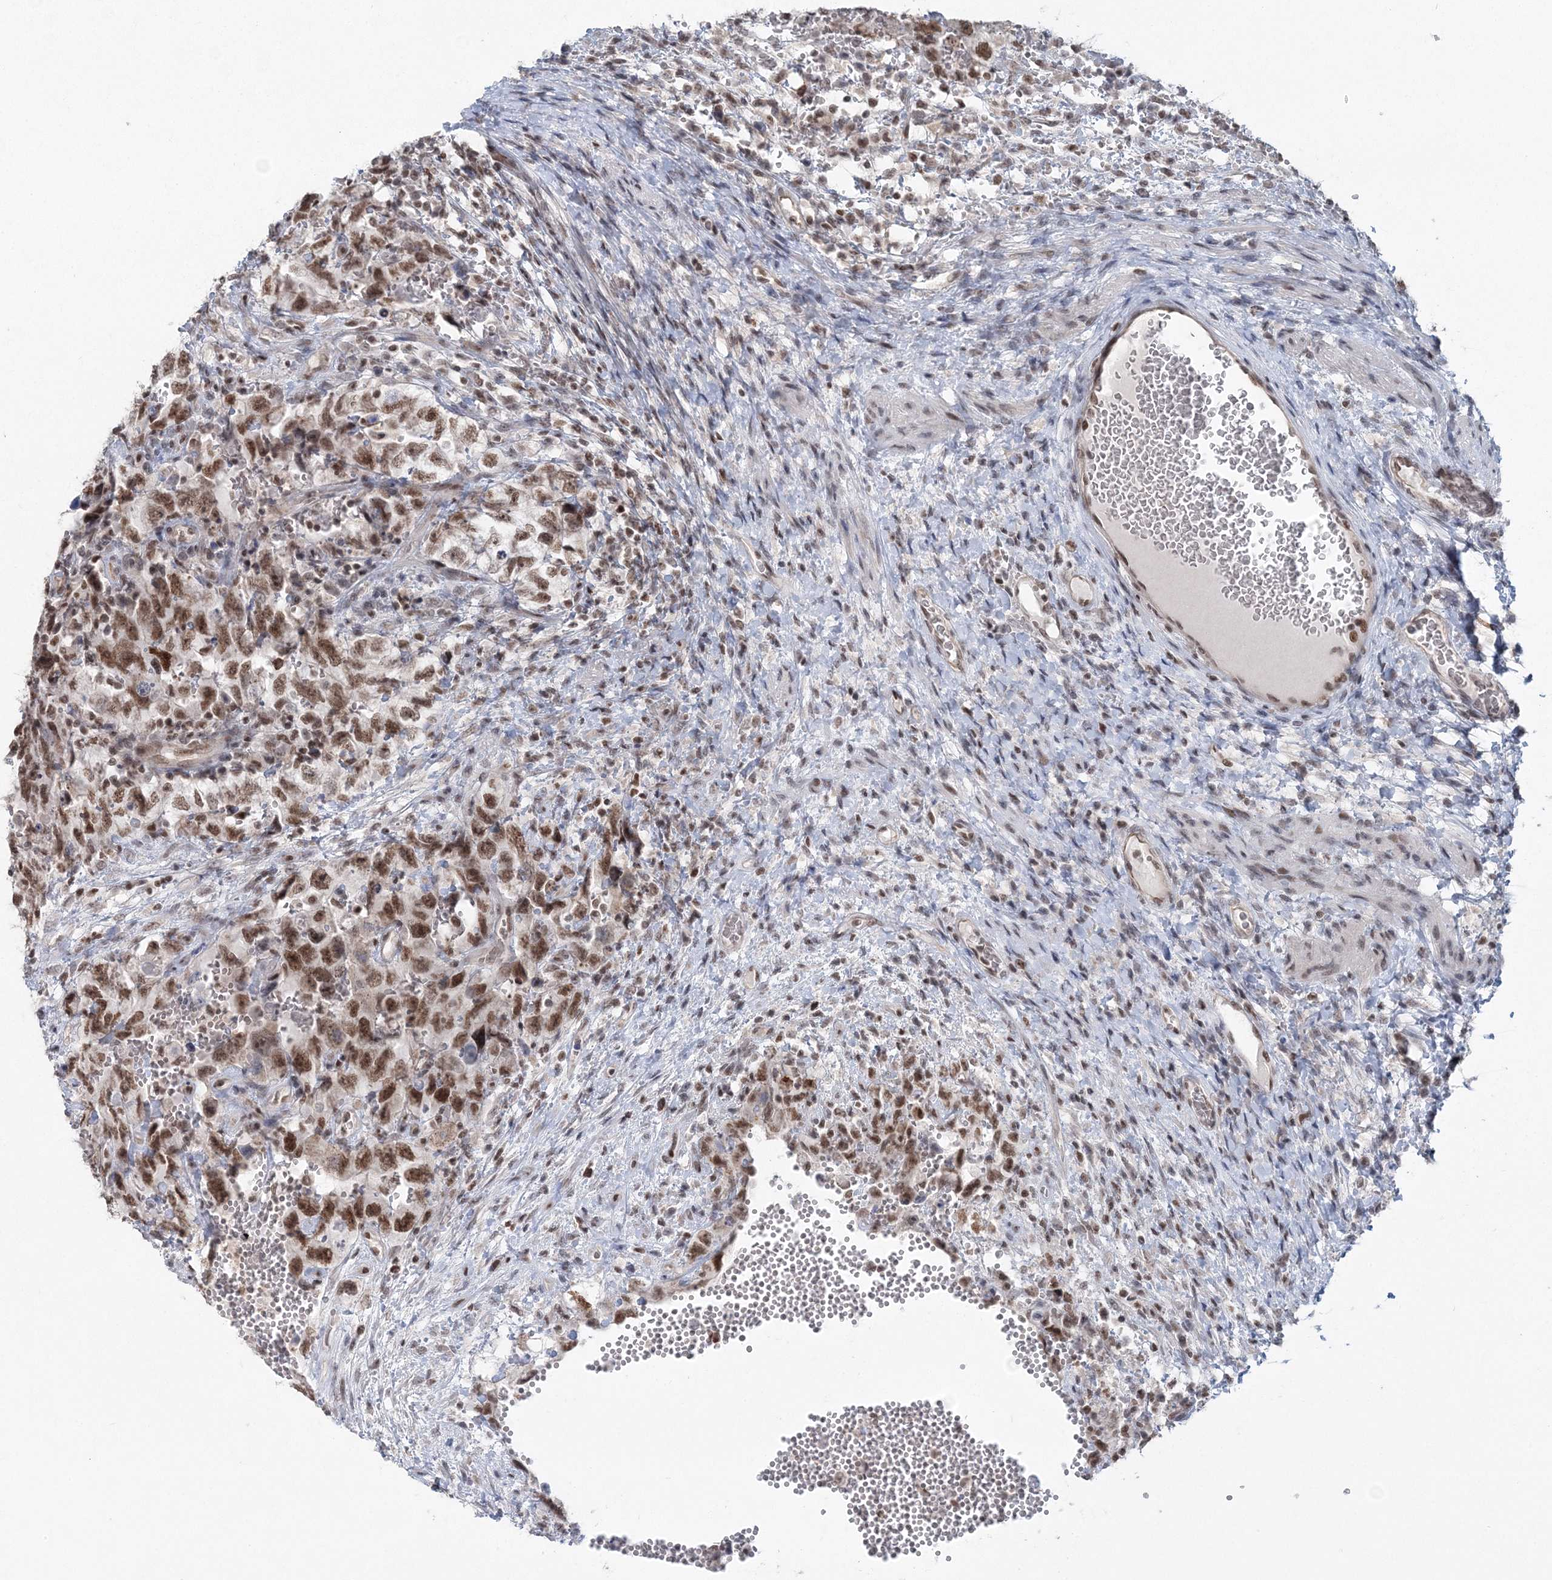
{"staining": {"intensity": "moderate", "quantity": ">75%", "location": "nuclear"}, "tissue": "testis cancer", "cell_type": "Tumor cells", "image_type": "cancer", "snomed": [{"axis": "morphology", "description": "Carcinoma, Embryonal, NOS"}, {"axis": "topography", "description": "Testis"}], "caption": "The immunohistochemical stain shows moderate nuclear expression in tumor cells of testis cancer tissue. The protein of interest is shown in brown color, while the nuclei are stained blue.", "gene": "PDS5A", "patient": {"sex": "male", "age": 26}}